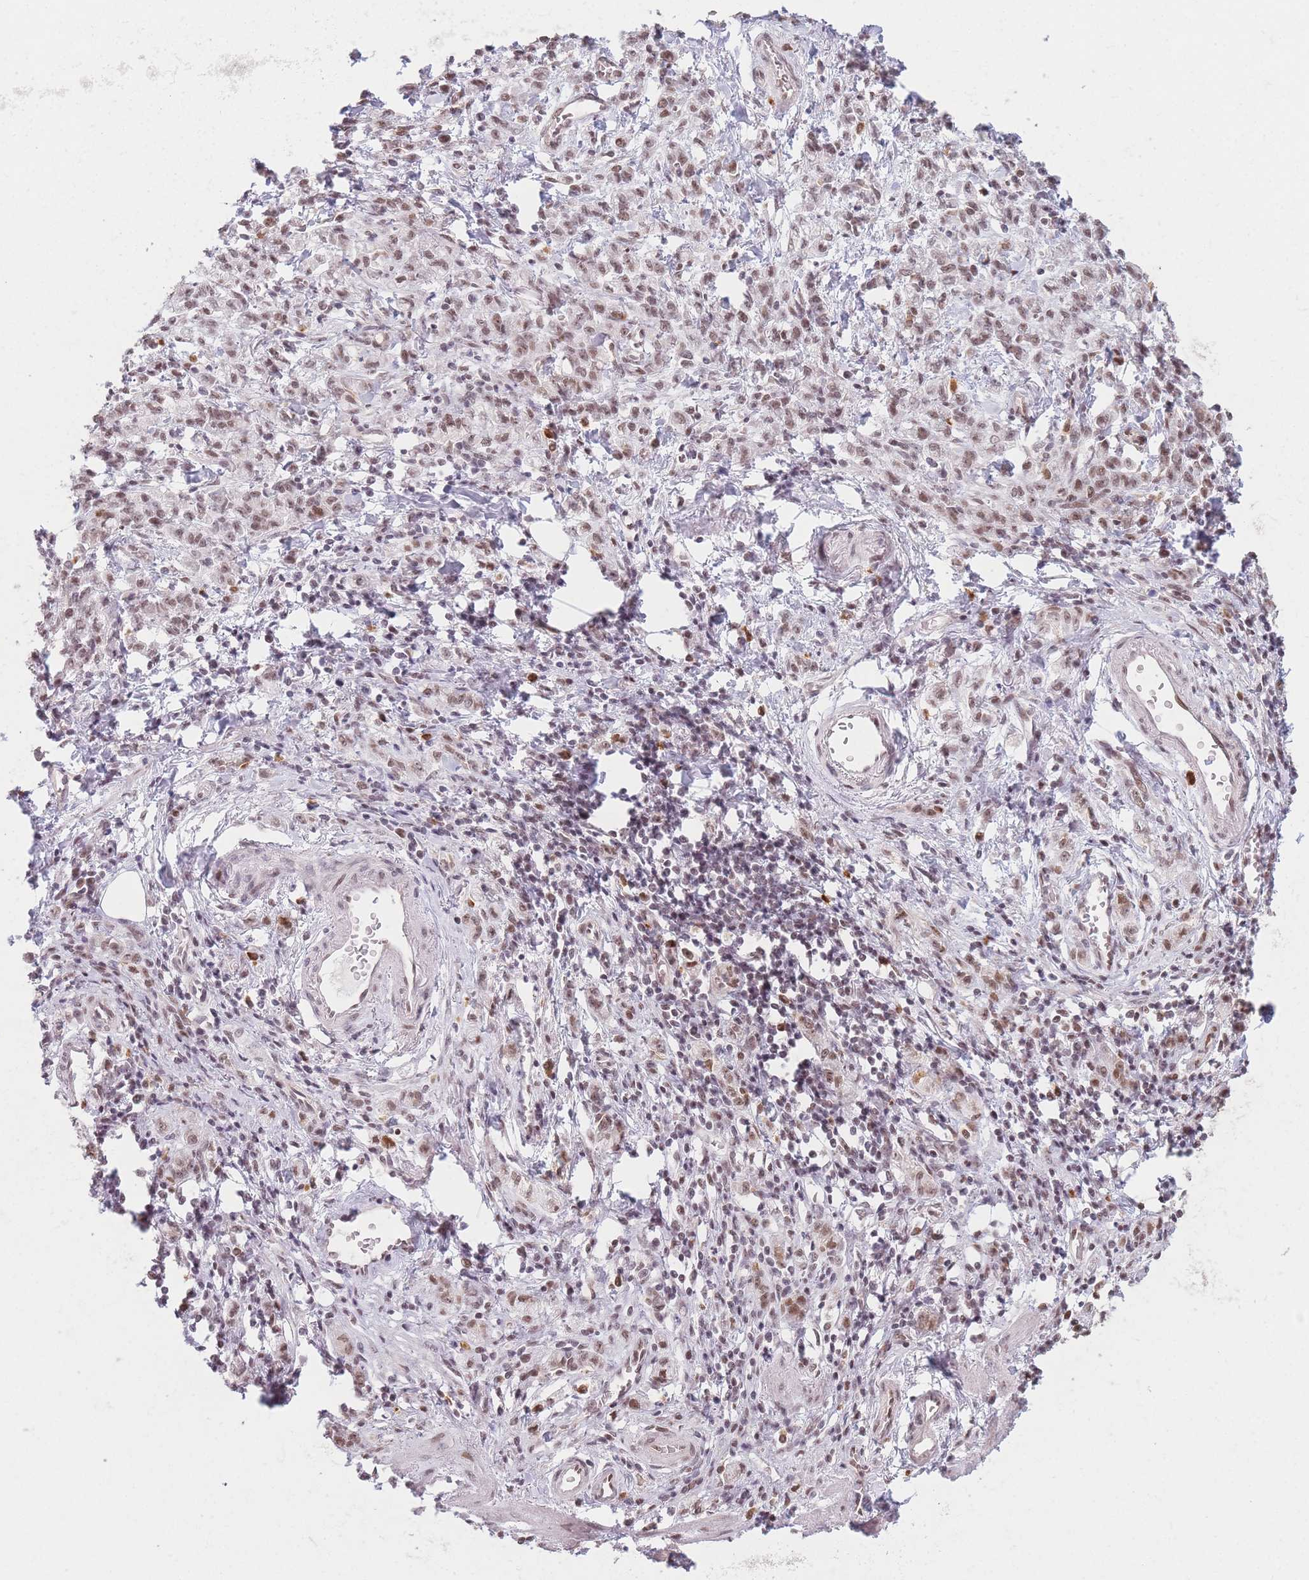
{"staining": {"intensity": "moderate", "quantity": ">75%", "location": "nuclear"}, "tissue": "stomach cancer", "cell_type": "Tumor cells", "image_type": "cancer", "snomed": [{"axis": "morphology", "description": "Adenocarcinoma, NOS"}, {"axis": "topography", "description": "Stomach"}], "caption": "There is medium levels of moderate nuclear expression in tumor cells of stomach cancer, as demonstrated by immunohistochemical staining (brown color).", "gene": "SUPT6H", "patient": {"sex": "male", "age": 77}}